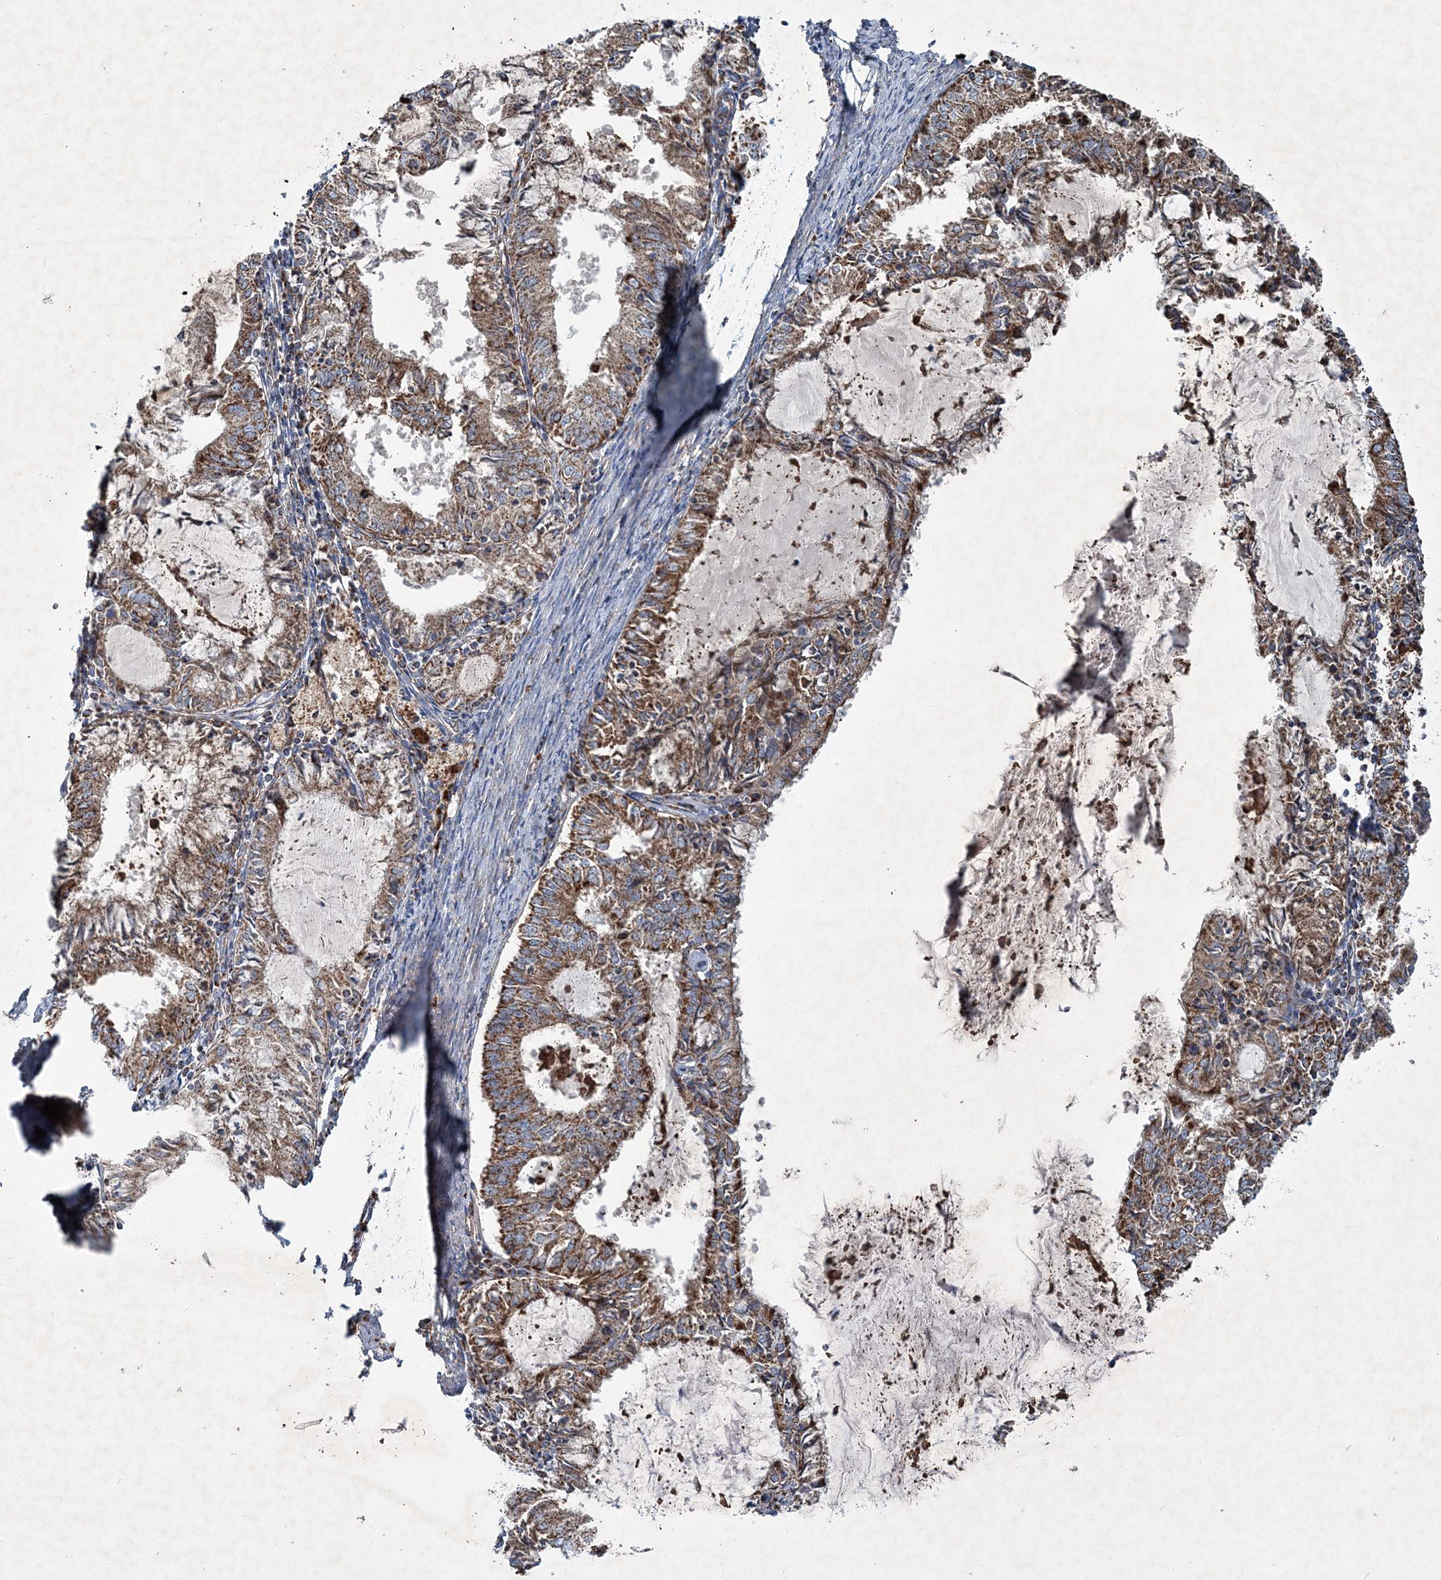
{"staining": {"intensity": "strong", "quantity": ">75%", "location": "cytoplasmic/membranous"}, "tissue": "endometrial cancer", "cell_type": "Tumor cells", "image_type": "cancer", "snomed": [{"axis": "morphology", "description": "Adenocarcinoma, NOS"}, {"axis": "topography", "description": "Endometrium"}], "caption": "Immunohistochemistry (IHC) micrograph of endometrial cancer stained for a protein (brown), which demonstrates high levels of strong cytoplasmic/membranous expression in approximately >75% of tumor cells.", "gene": "SPAG16", "patient": {"sex": "female", "age": 57}}